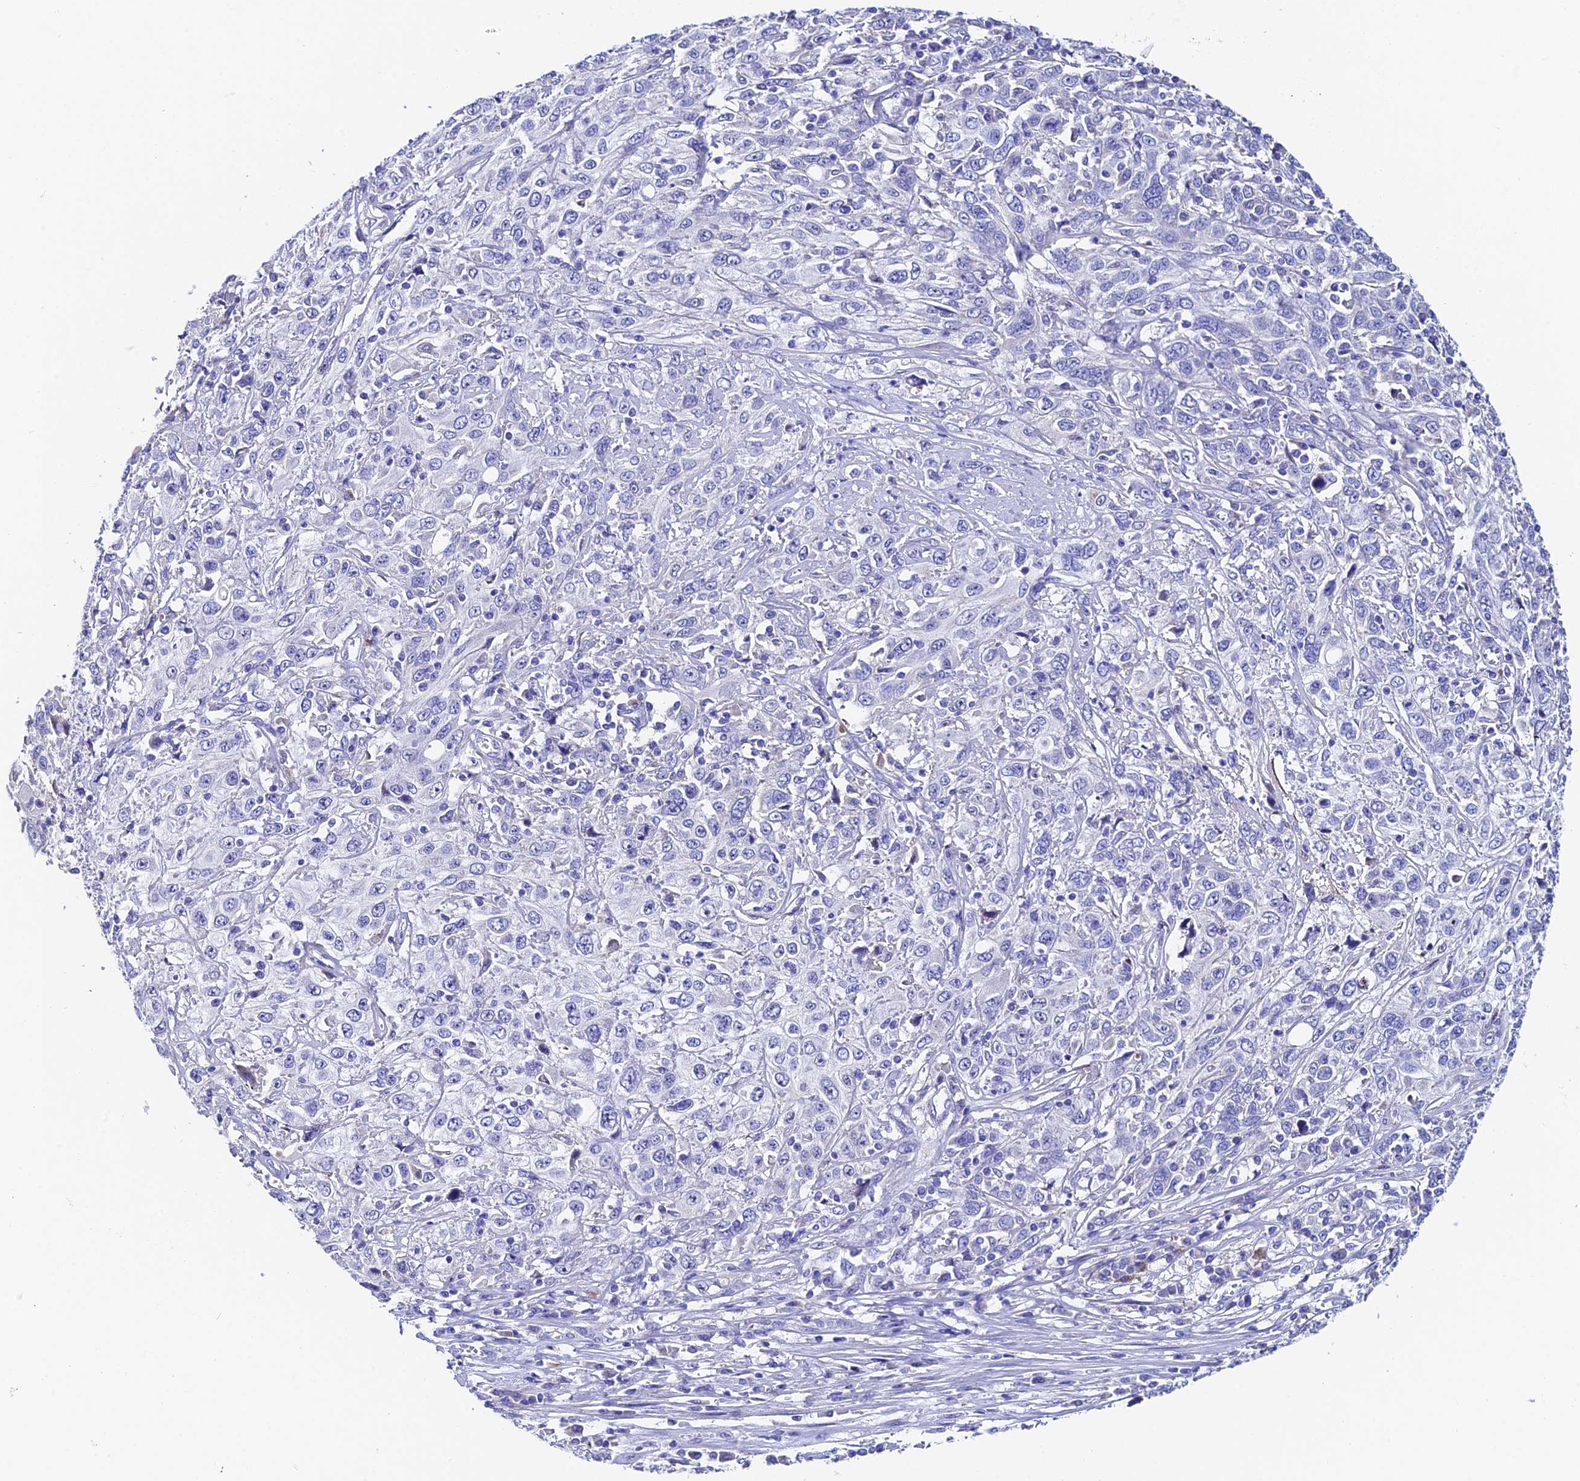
{"staining": {"intensity": "negative", "quantity": "none", "location": "none"}, "tissue": "cervical cancer", "cell_type": "Tumor cells", "image_type": "cancer", "snomed": [{"axis": "morphology", "description": "Squamous cell carcinoma, NOS"}, {"axis": "topography", "description": "Cervix"}], "caption": "An immunohistochemistry (IHC) image of cervical cancer is shown. There is no staining in tumor cells of cervical cancer. (DAB immunohistochemistry visualized using brightfield microscopy, high magnification).", "gene": "CEP41", "patient": {"sex": "female", "age": 46}}